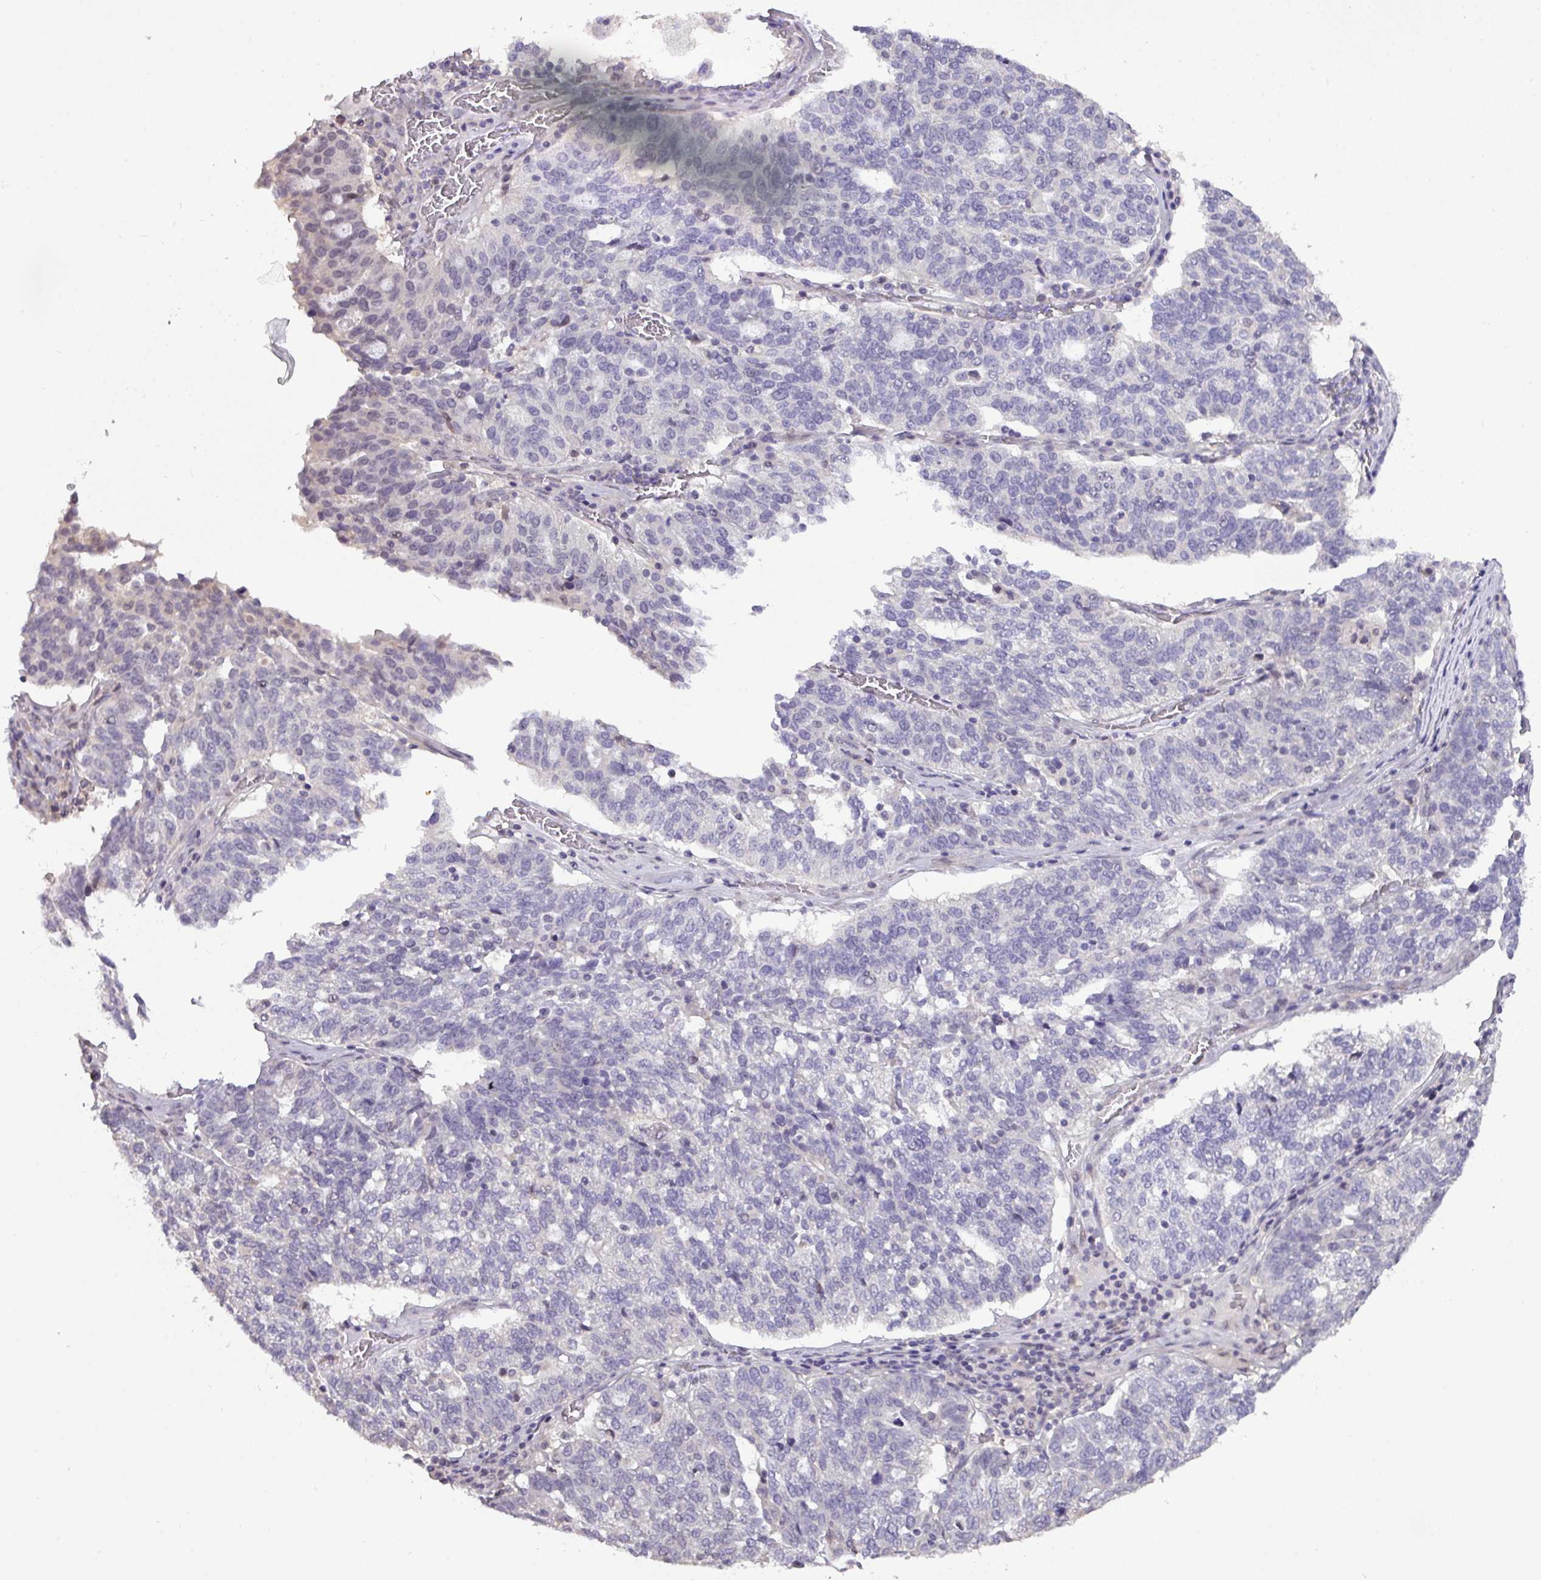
{"staining": {"intensity": "negative", "quantity": "none", "location": "none"}, "tissue": "ovarian cancer", "cell_type": "Tumor cells", "image_type": "cancer", "snomed": [{"axis": "morphology", "description": "Cystadenocarcinoma, serous, NOS"}, {"axis": "topography", "description": "Ovary"}], "caption": "A high-resolution micrograph shows immunohistochemistry staining of ovarian serous cystadenocarcinoma, which demonstrates no significant staining in tumor cells.", "gene": "RIPPLY1", "patient": {"sex": "female", "age": 59}}